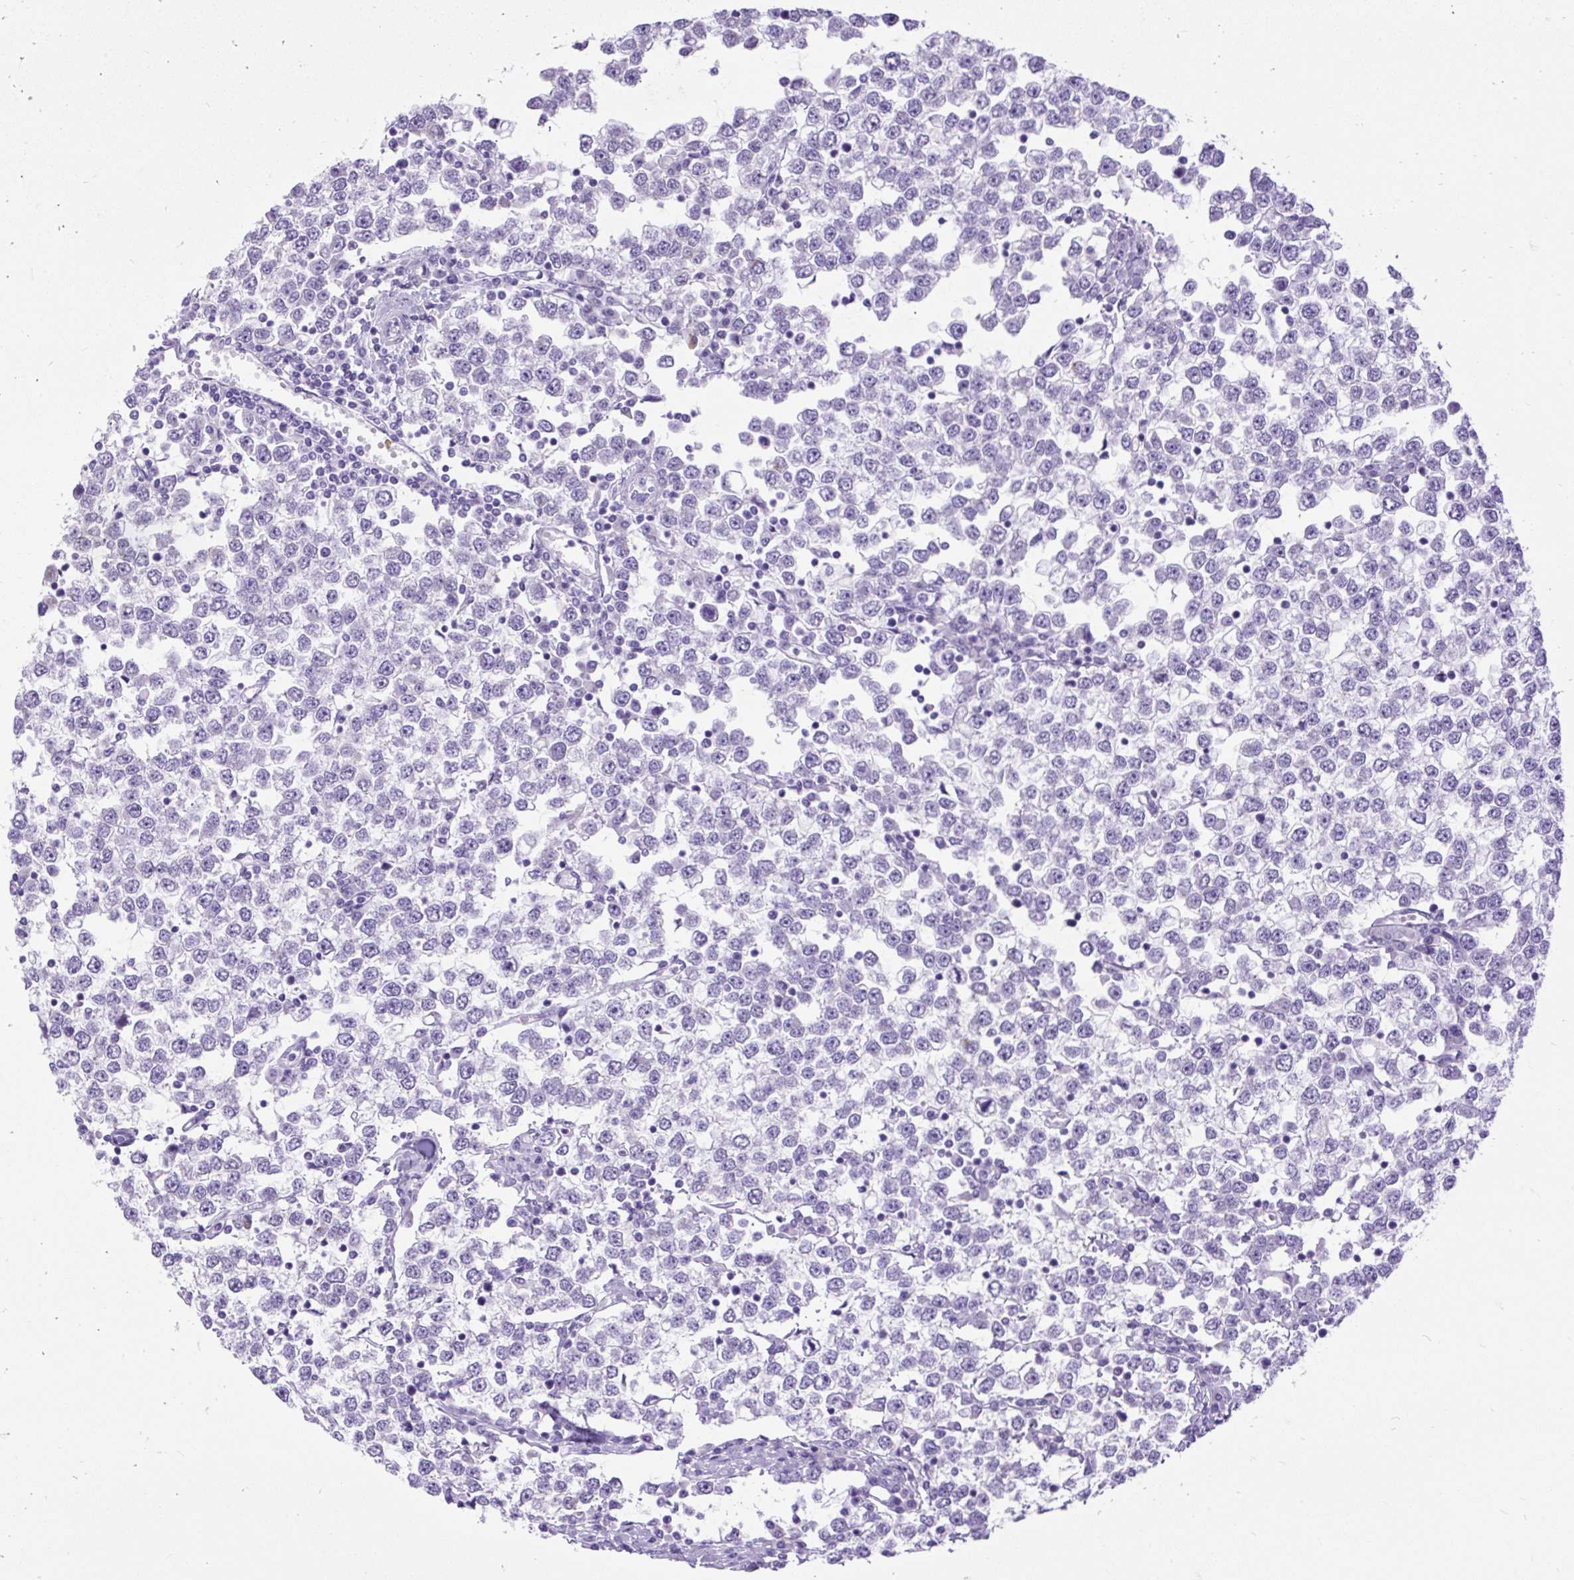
{"staining": {"intensity": "negative", "quantity": "none", "location": "none"}, "tissue": "testis cancer", "cell_type": "Tumor cells", "image_type": "cancer", "snomed": [{"axis": "morphology", "description": "Seminoma, NOS"}, {"axis": "topography", "description": "Testis"}], "caption": "IHC micrograph of testis cancer stained for a protein (brown), which displays no staining in tumor cells.", "gene": "ZNF256", "patient": {"sex": "male", "age": 65}}